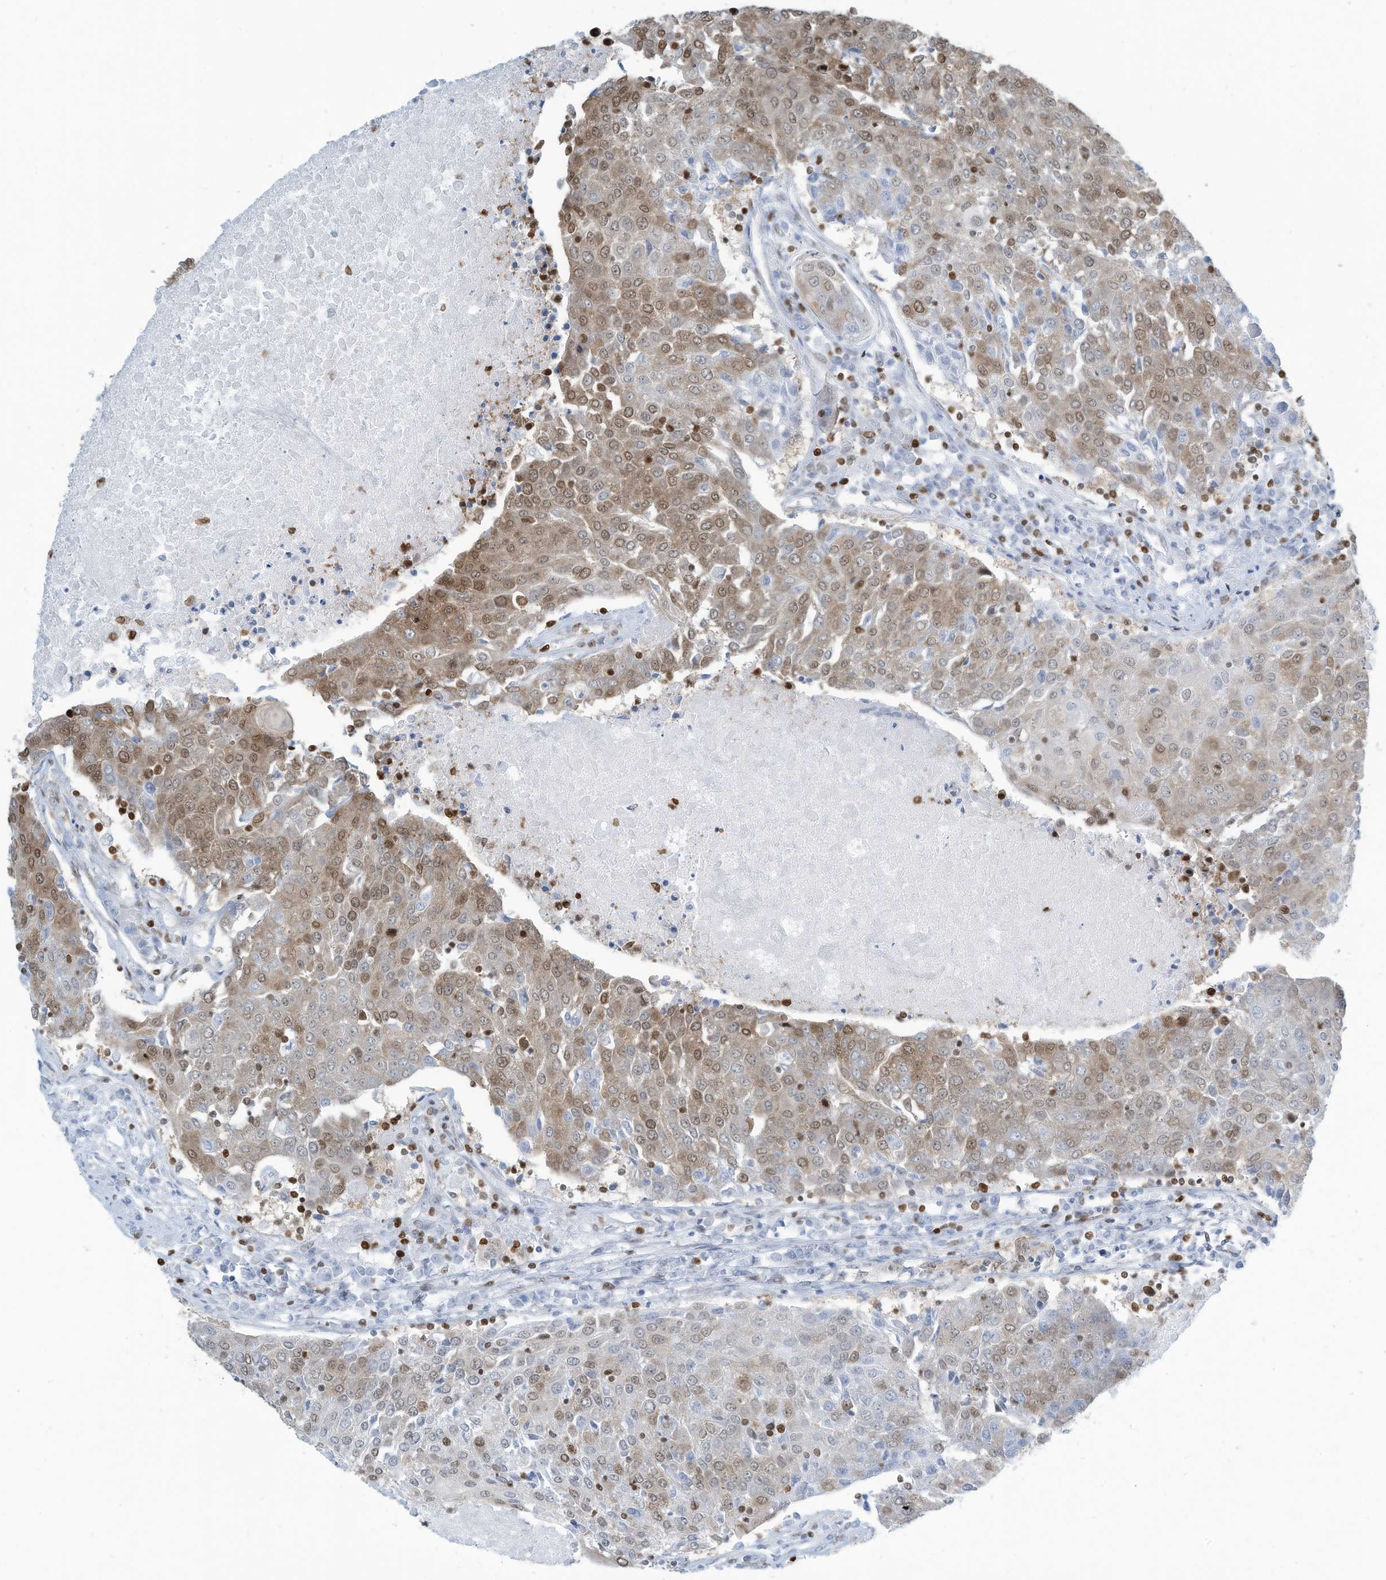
{"staining": {"intensity": "moderate", "quantity": "25%-75%", "location": "cytoplasmic/membranous,nuclear"}, "tissue": "urothelial cancer", "cell_type": "Tumor cells", "image_type": "cancer", "snomed": [{"axis": "morphology", "description": "Urothelial carcinoma, High grade"}, {"axis": "topography", "description": "Urinary bladder"}], "caption": "High-grade urothelial carcinoma tissue shows moderate cytoplasmic/membranous and nuclear staining in approximately 25%-75% of tumor cells, visualized by immunohistochemistry.", "gene": "SARNP", "patient": {"sex": "female", "age": 85}}